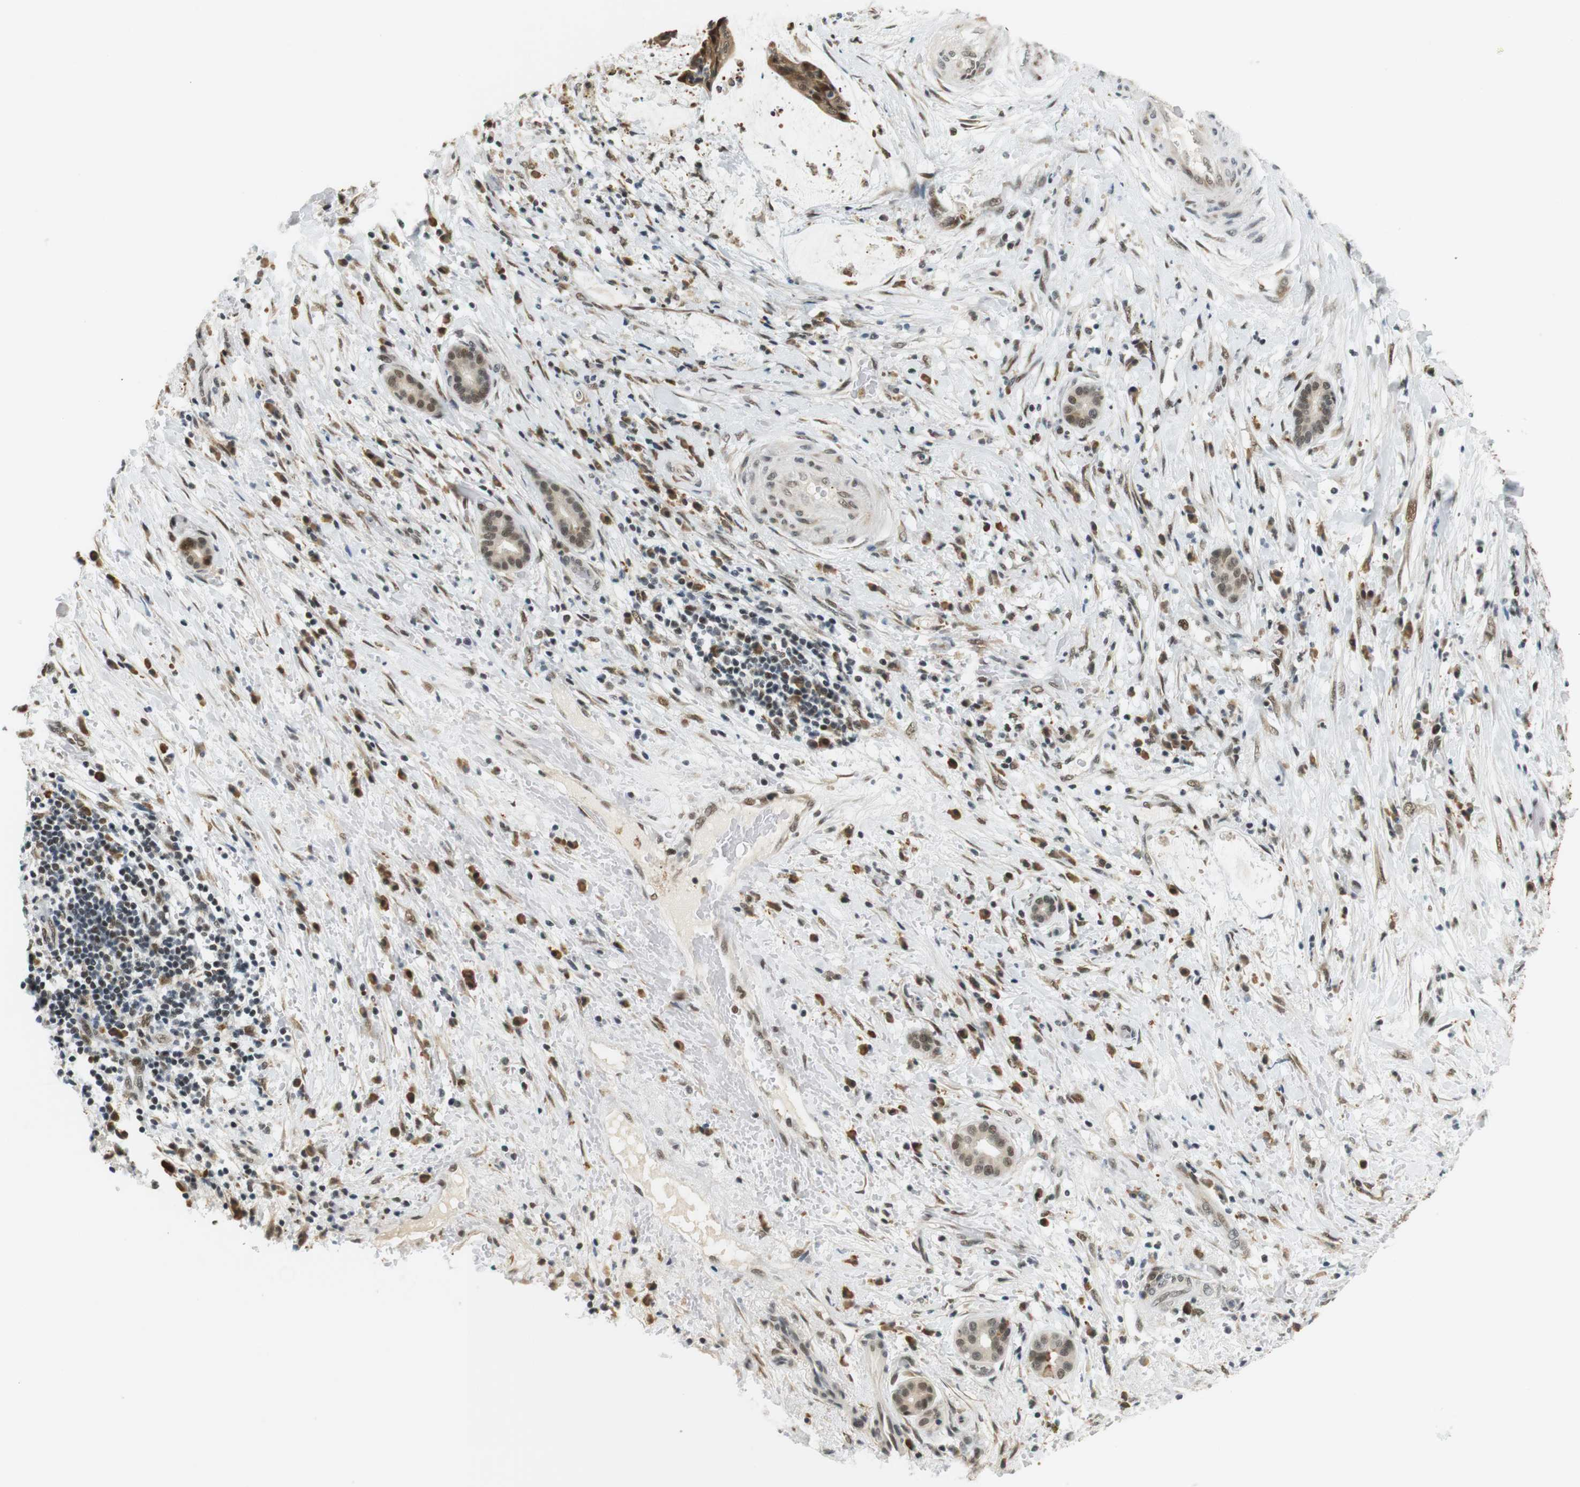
{"staining": {"intensity": "moderate", "quantity": ">75%", "location": "cytoplasmic/membranous,nuclear"}, "tissue": "liver cancer", "cell_type": "Tumor cells", "image_type": "cancer", "snomed": [{"axis": "morphology", "description": "Cholangiocarcinoma"}, {"axis": "topography", "description": "Liver"}], "caption": "Protein analysis of liver cancer tissue shows moderate cytoplasmic/membranous and nuclear positivity in about >75% of tumor cells. (brown staining indicates protein expression, while blue staining denotes nuclei).", "gene": "RNF38", "patient": {"sex": "female", "age": 73}}